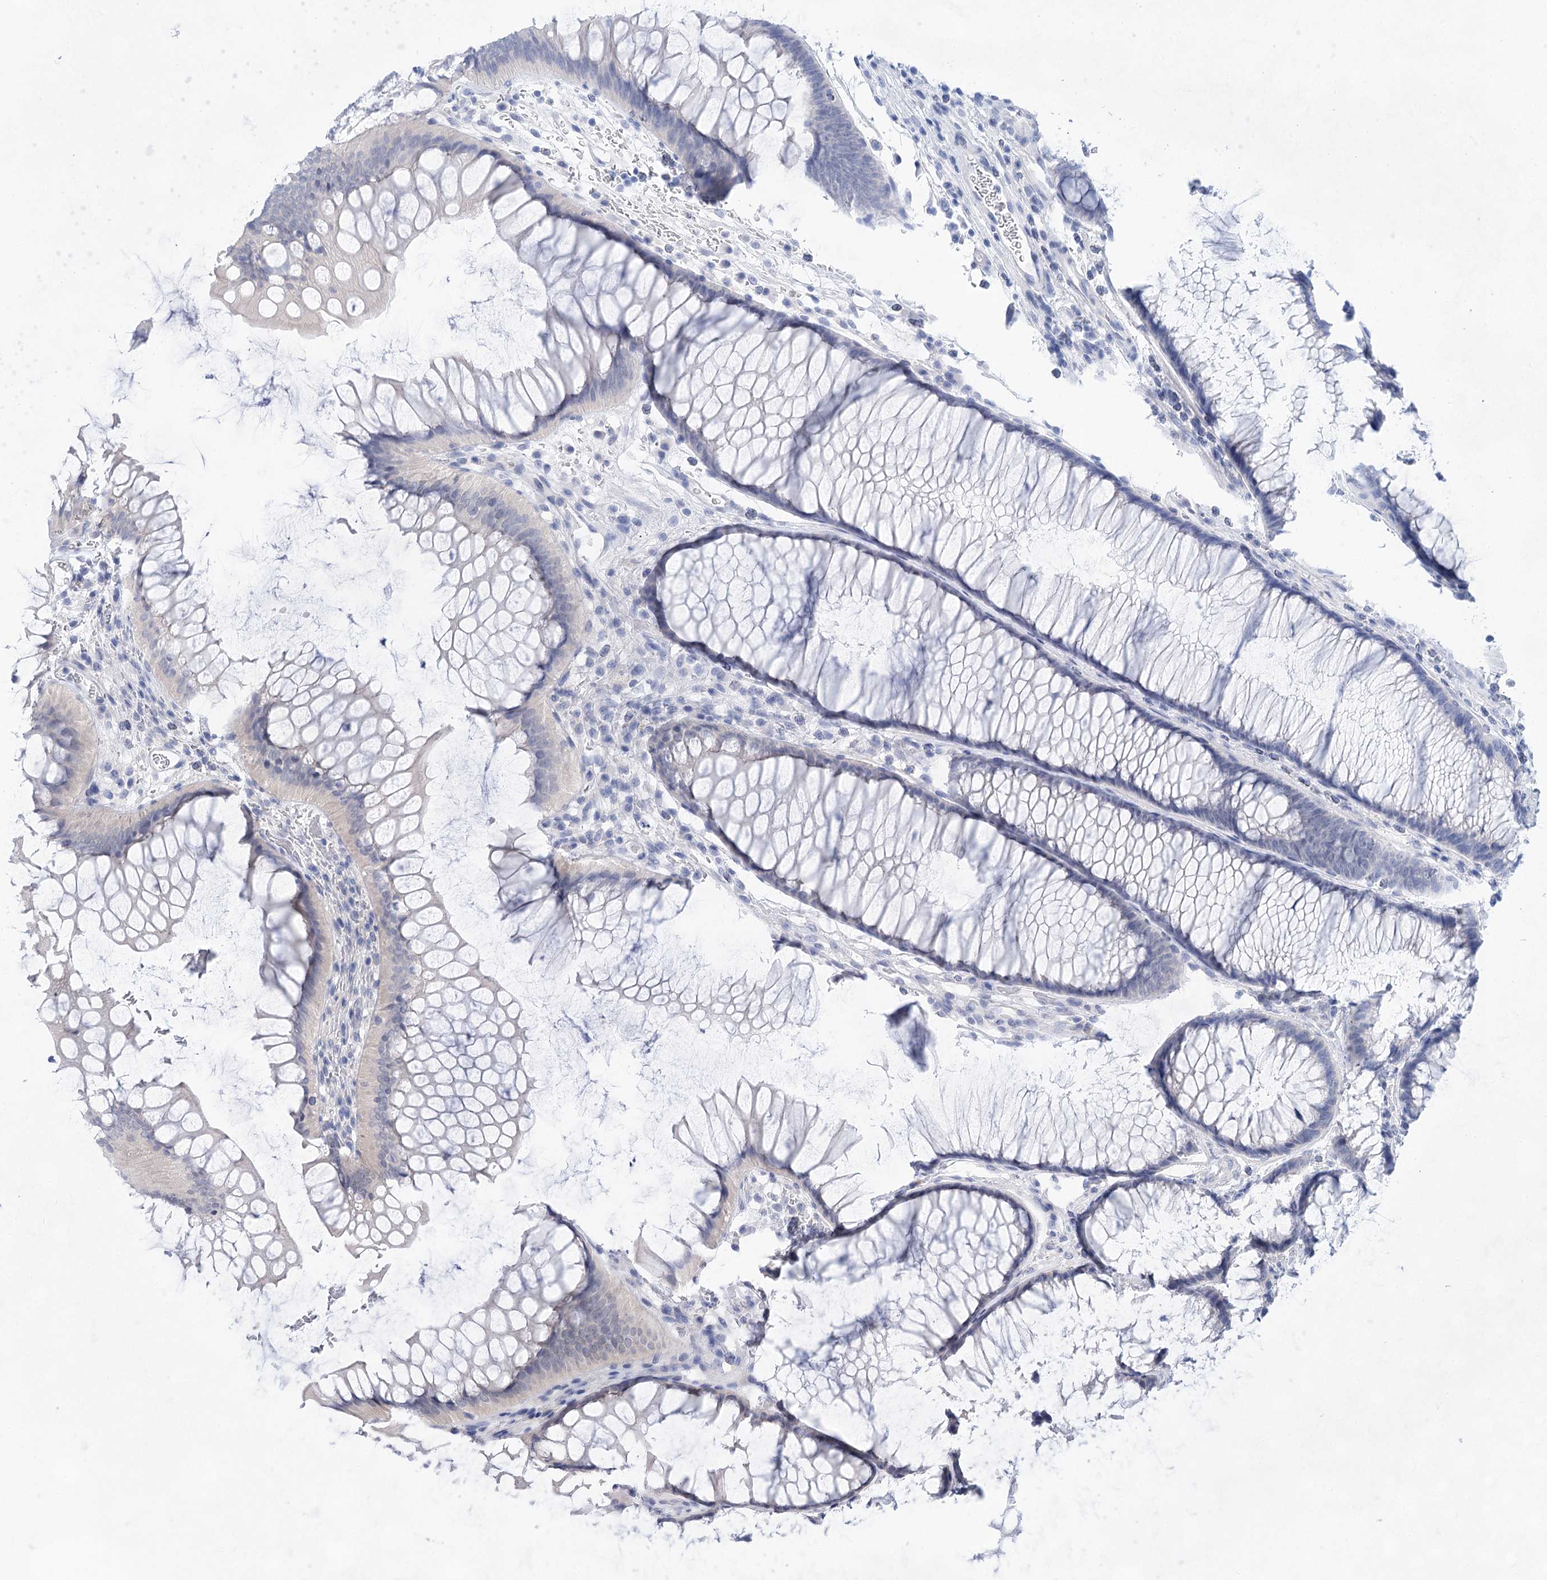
{"staining": {"intensity": "negative", "quantity": "none", "location": "none"}, "tissue": "colon", "cell_type": "Endothelial cells", "image_type": "normal", "snomed": [{"axis": "morphology", "description": "Normal tissue, NOS"}, {"axis": "topography", "description": "Colon"}], "caption": "DAB immunohistochemical staining of unremarkable colon displays no significant expression in endothelial cells. The staining is performed using DAB brown chromogen with nuclei counter-stained in using hematoxylin.", "gene": "LALBA", "patient": {"sex": "female", "age": 82}}